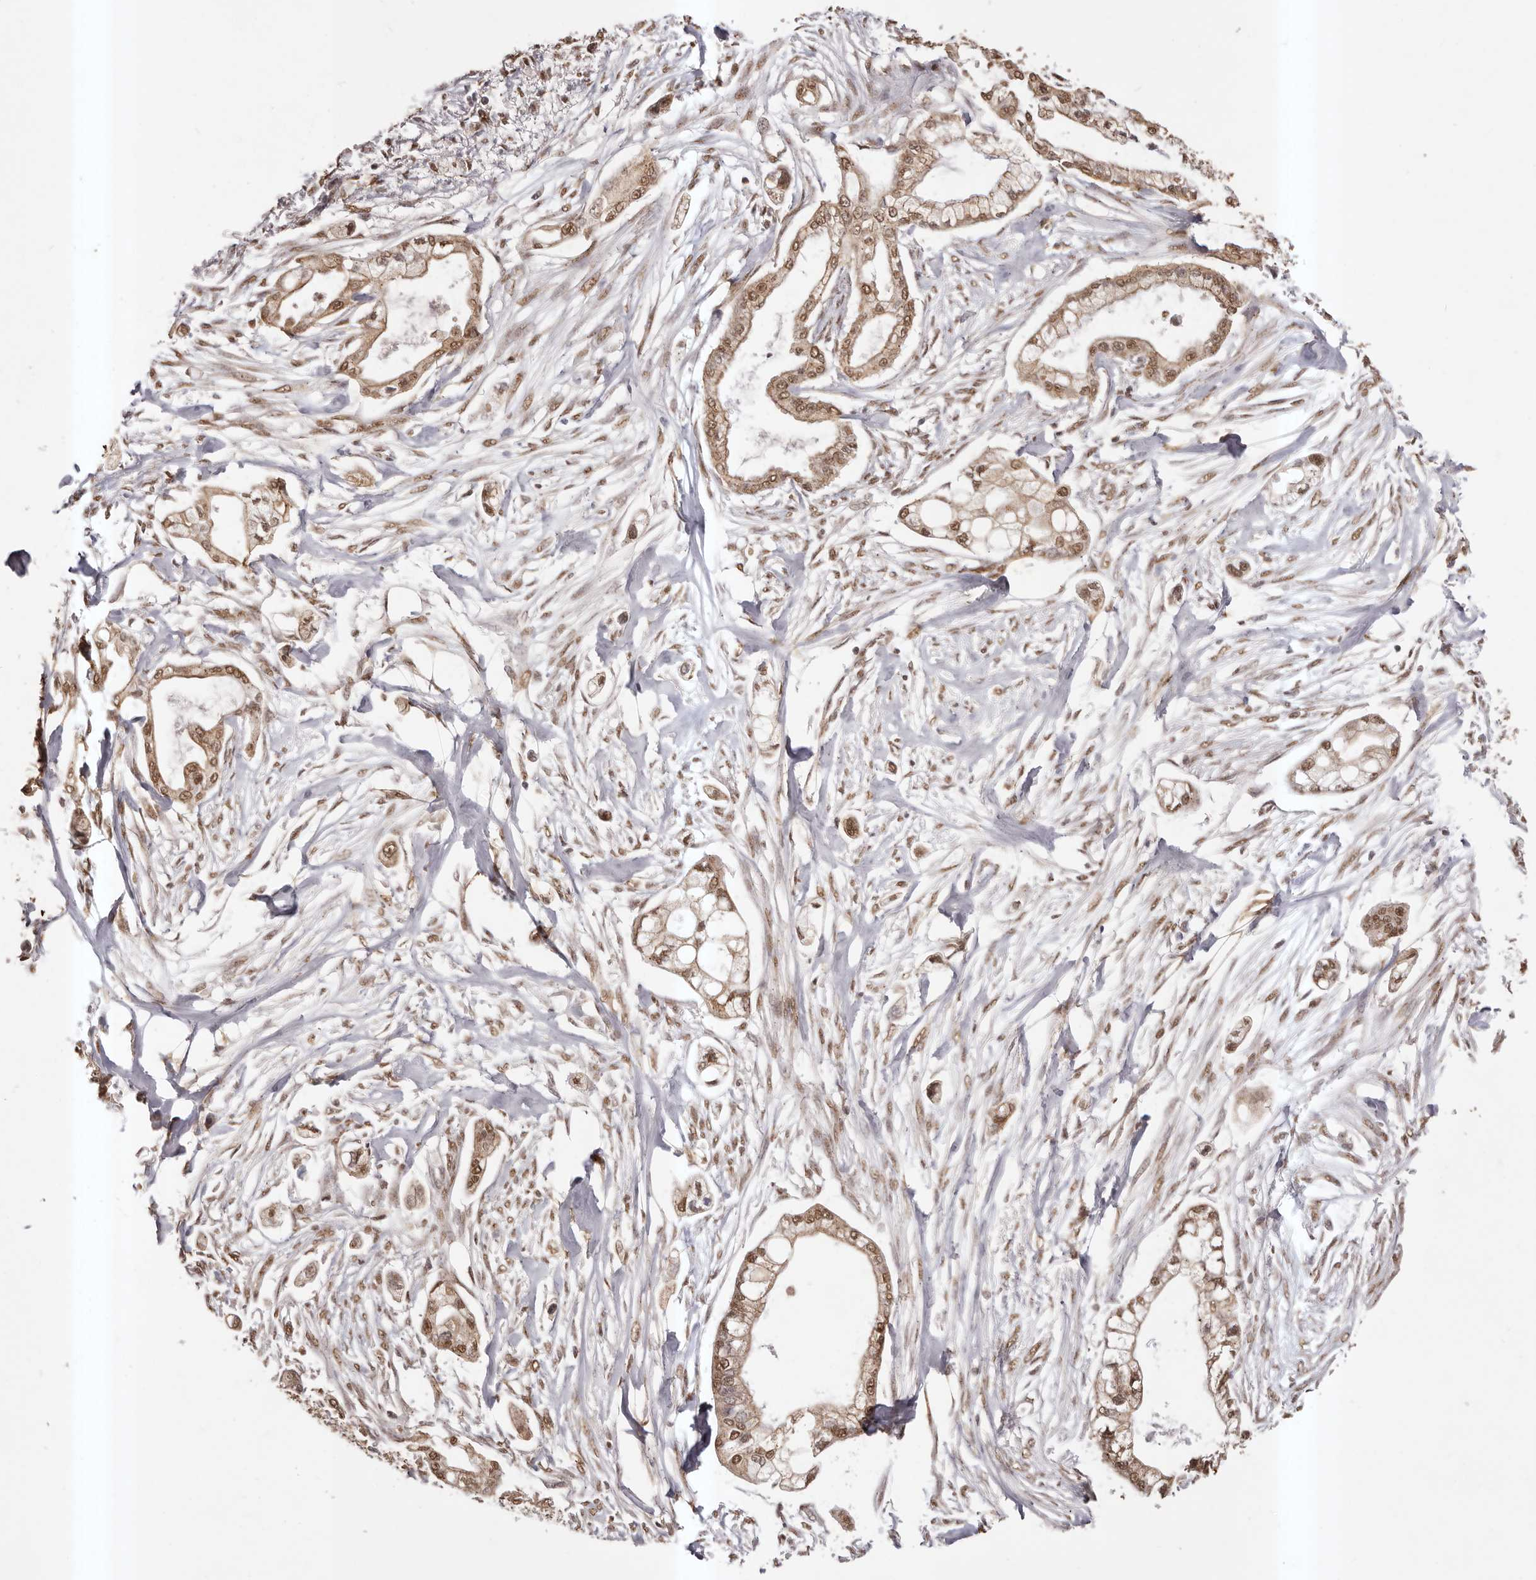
{"staining": {"intensity": "moderate", "quantity": ">75%", "location": "cytoplasmic/membranous,nuclear"}, "tissue": "pancreatic cancer", "cell_type": "Tumor cells", "image_type": "cancer", "snomed": [{"axis": "morphology", "description": "Adenocarcinoma, NOS"}, {"axis": "topography", "description": "Pancreas"}], "caption": "Adenocarcinoma (pancreatic) stained with a protein marker demonstrates moderate staining in tumor cells.", "gene": "RPS6KA5", "patient": {"sex": "male", "age": 68}}